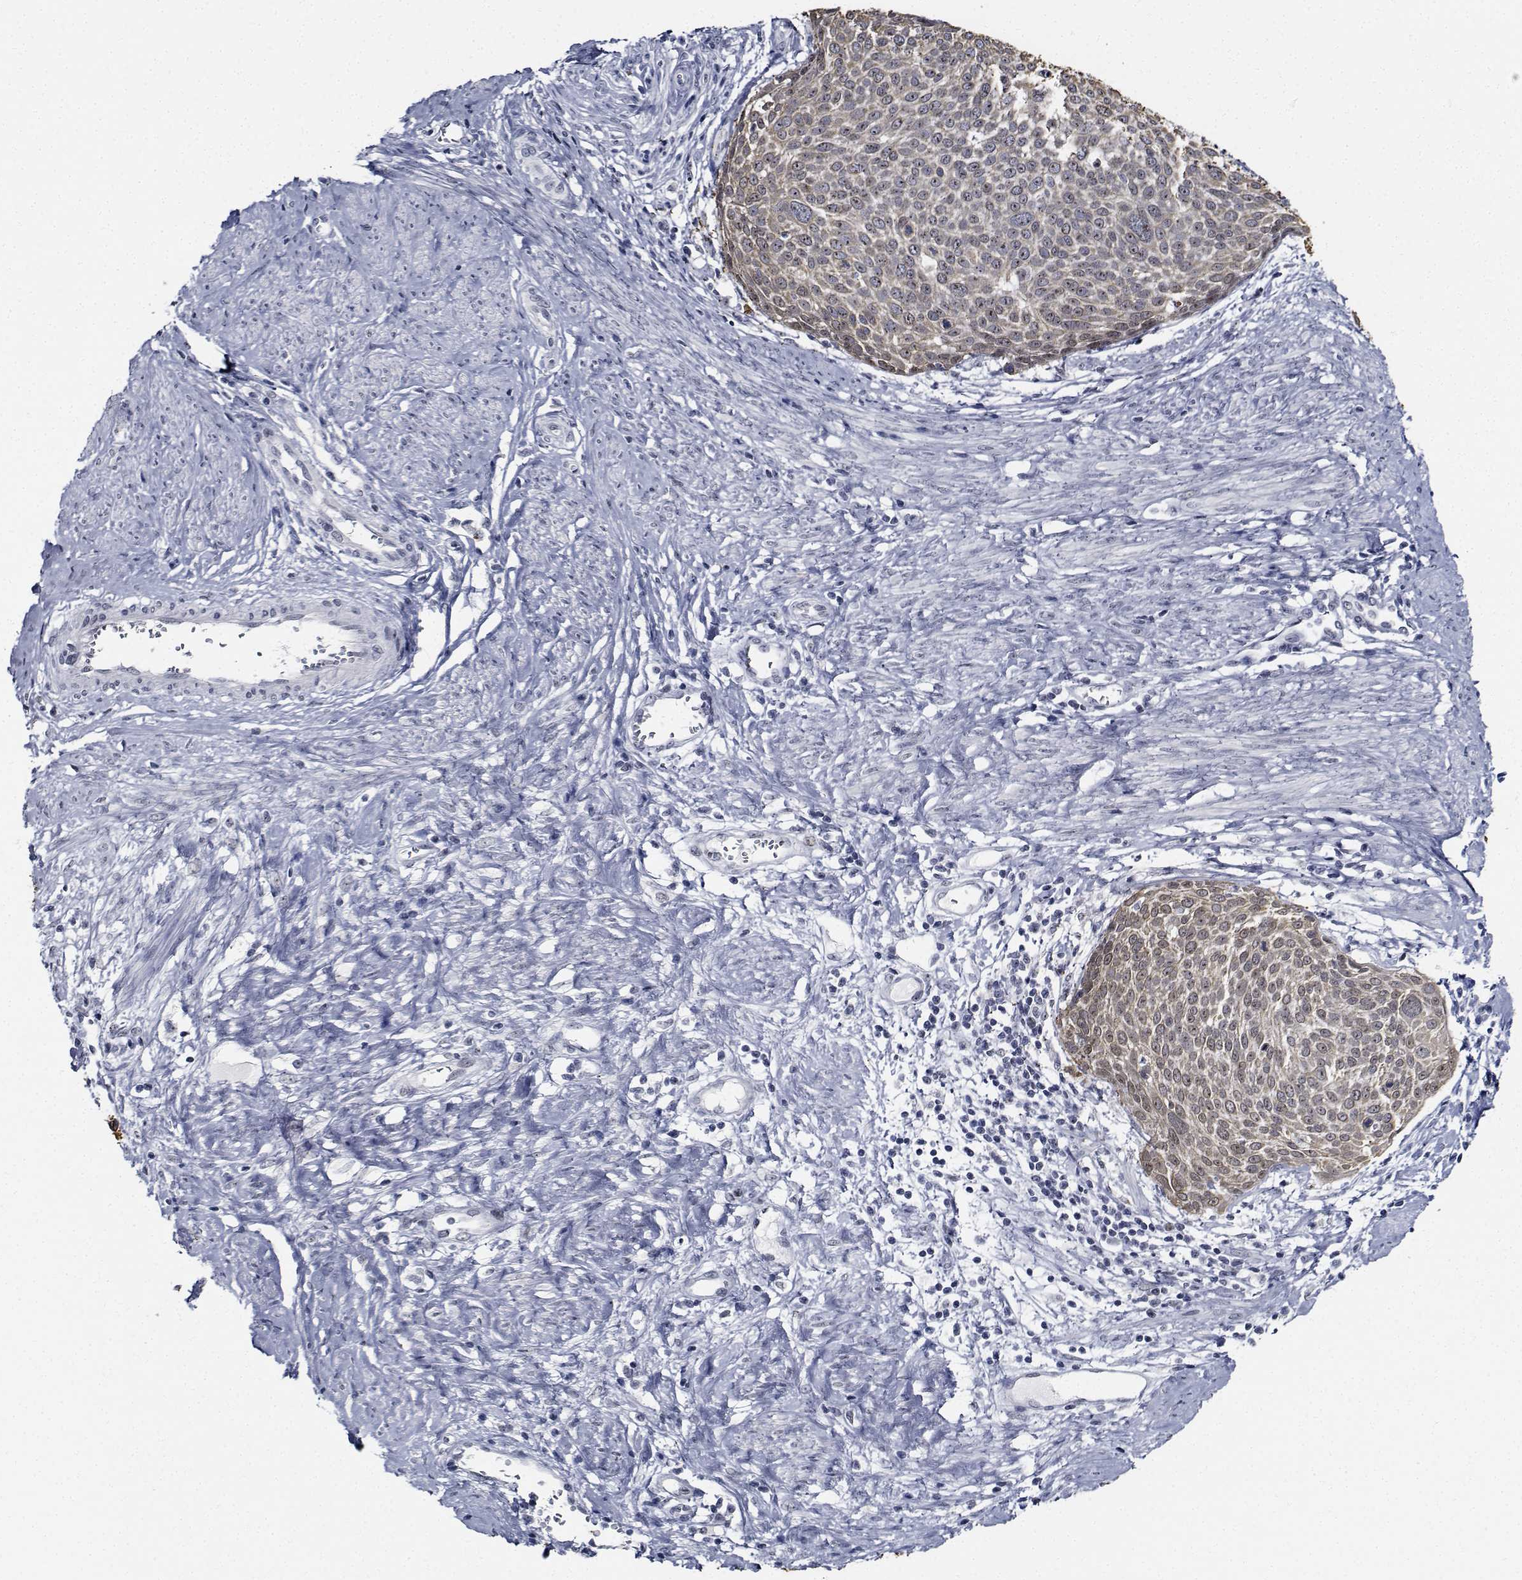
{"staining": {"intensity": "weak", "quantity": "<25%", "location": "nuclear"}, "tissue": "cervical cancer", "cell_type": "Tumor cells", "image_type": "cancer", "snomed": [{"axis": "morphology", "description": "Squamous cell carcinoma, NOS"}, {"axis": "topography", "description": "Cervix"}], "caption": "Cervical cancer was stained to show a protein in brown. There is no significant positivity in tumor cells.", "gene": "NVL", "patient": {"sex": "female", "age": 39}}